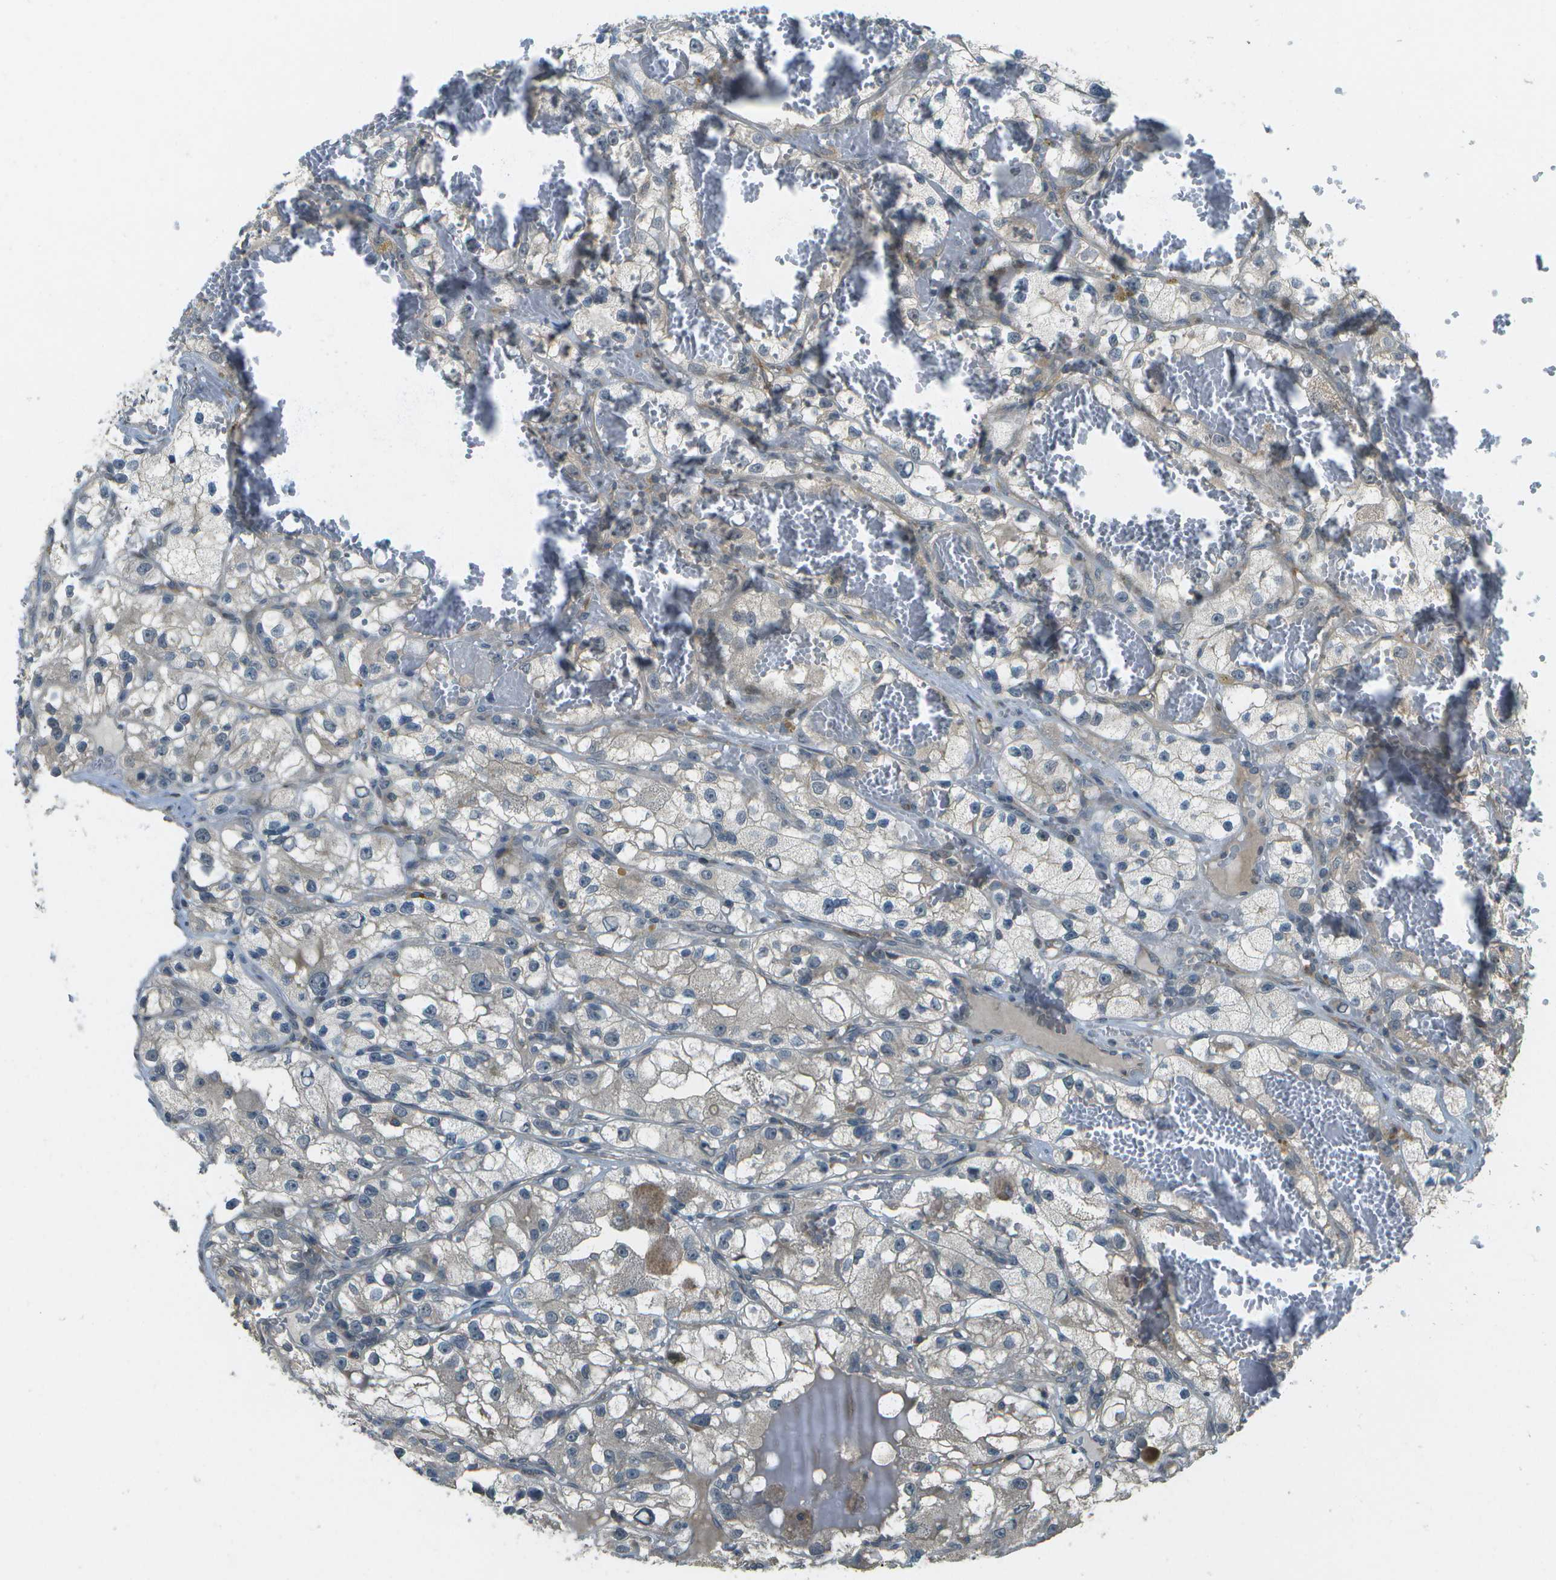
{"staining": {"intensity": "weak", "quantity": ">75%", "location": "cytoplasmic/membranous"}, "tissue": "renal cancer", "cell_type": "Tumor cells", "image_type": "cancer", "snomed": [{"axis": "morphology", "description": "Adenocarcinoma, NOS"}, {"axis": "topography", "description": "Kidney"}], "caption": "Immunohistochemistry (IHC) photomicrograph of adenocarcinoma (renal) stained for a protein (brown), which displays low levels of weak cytoplasmic/membranous staining in about >75% of tumor cells.", "gene": "WNK2", "patient": {"sex": "female", "age": 57}}